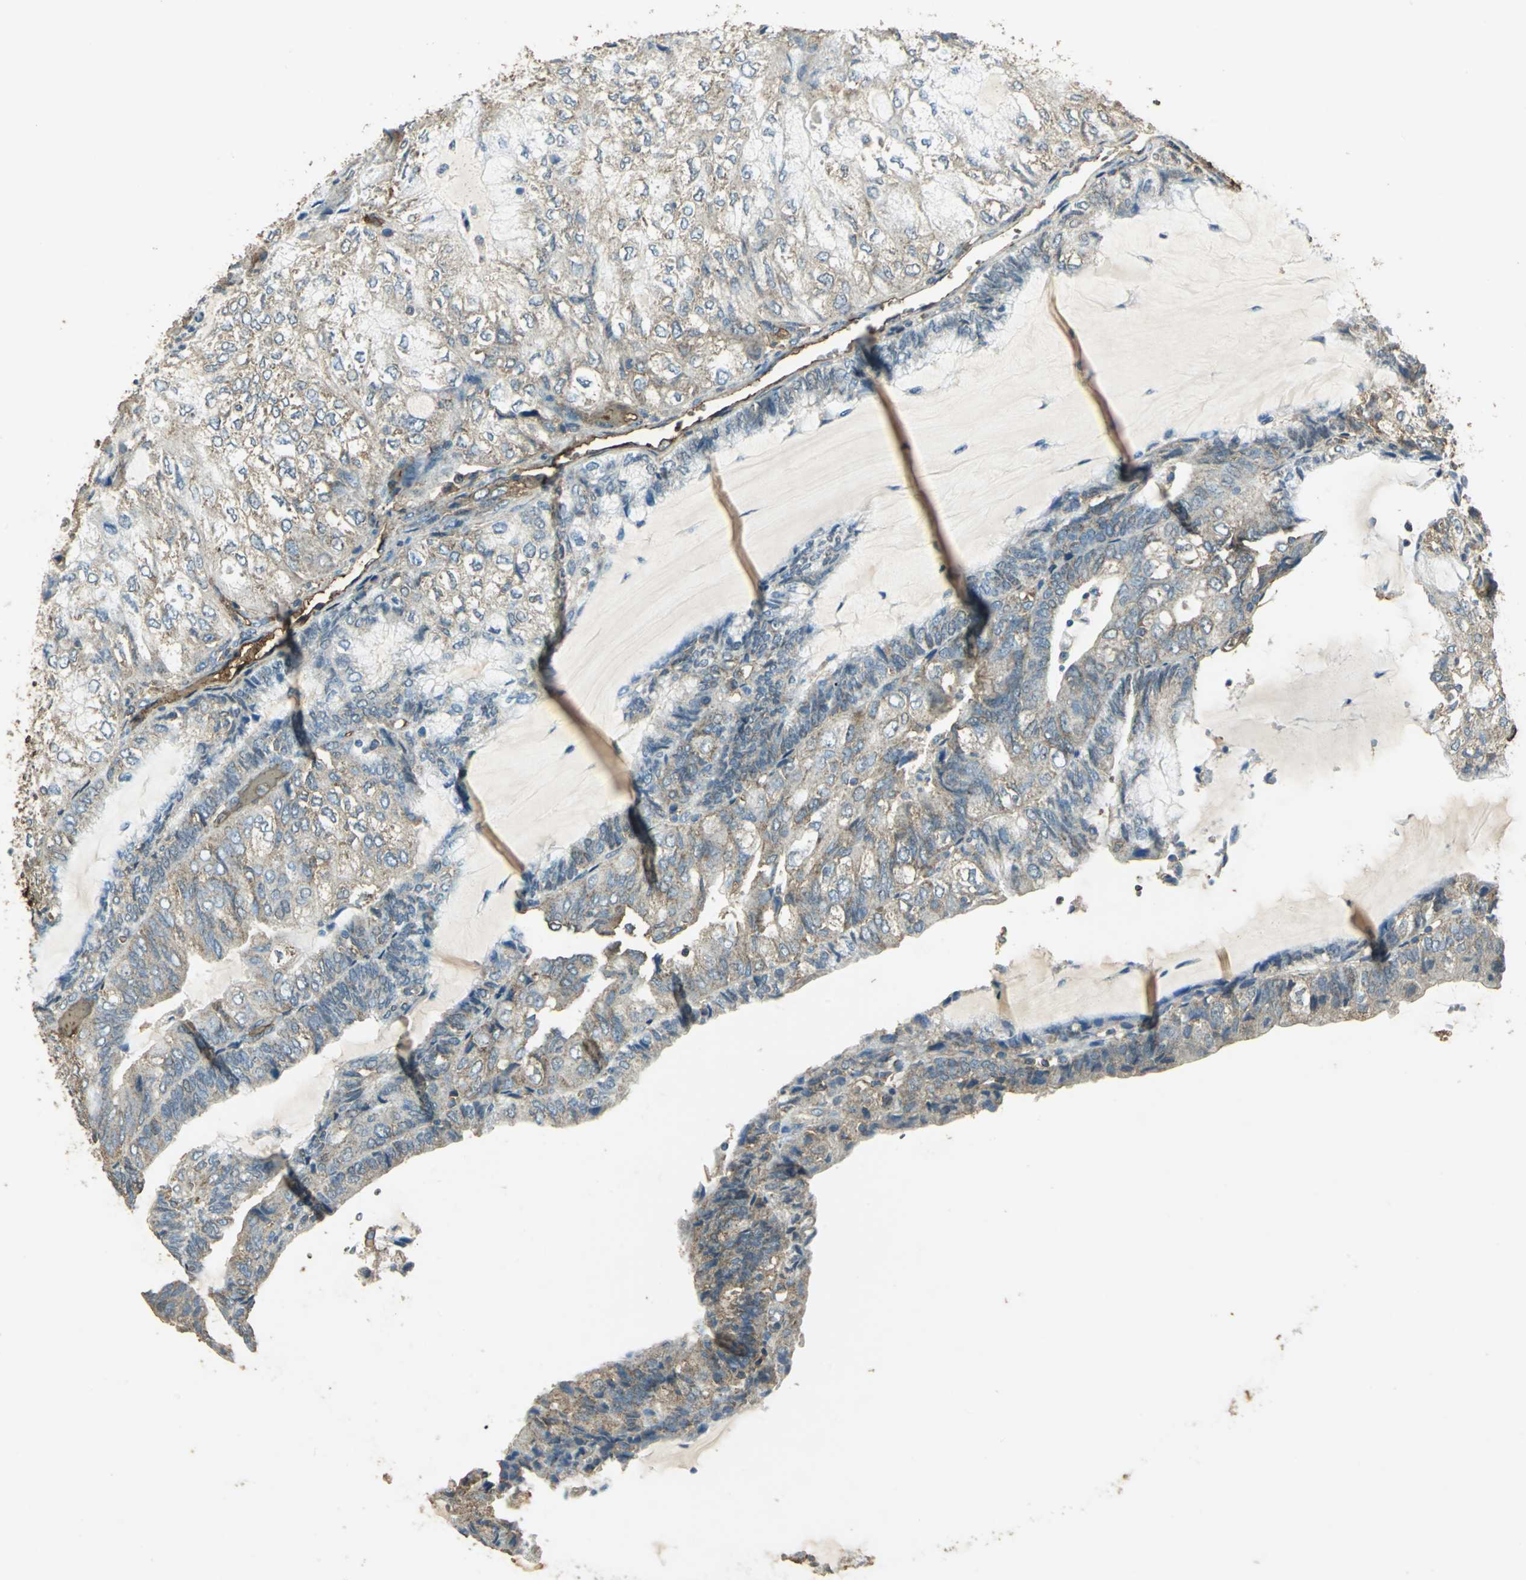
{"staining": {"intensity": "weak", "quantity": ">75%", "location": "cytoplasmic/membranous"}, "tissue": "endometrial cancer", "cell_type": "Tumor cells", "image_type": "cancer", "snomed": [{"axis": "morphology", "description": "Adenocarcinoma, NOS"}, {"axis": "topography", "description": "Endometrium"}], "caption": "Endometrial cancer stained with a brown dye demonstrates weak cytoplasmic/membranous positive expression in approximately >75% of tumor cells.", "gene": "TRAPPC2", "patient": {"sex": "female", "age": 81}}